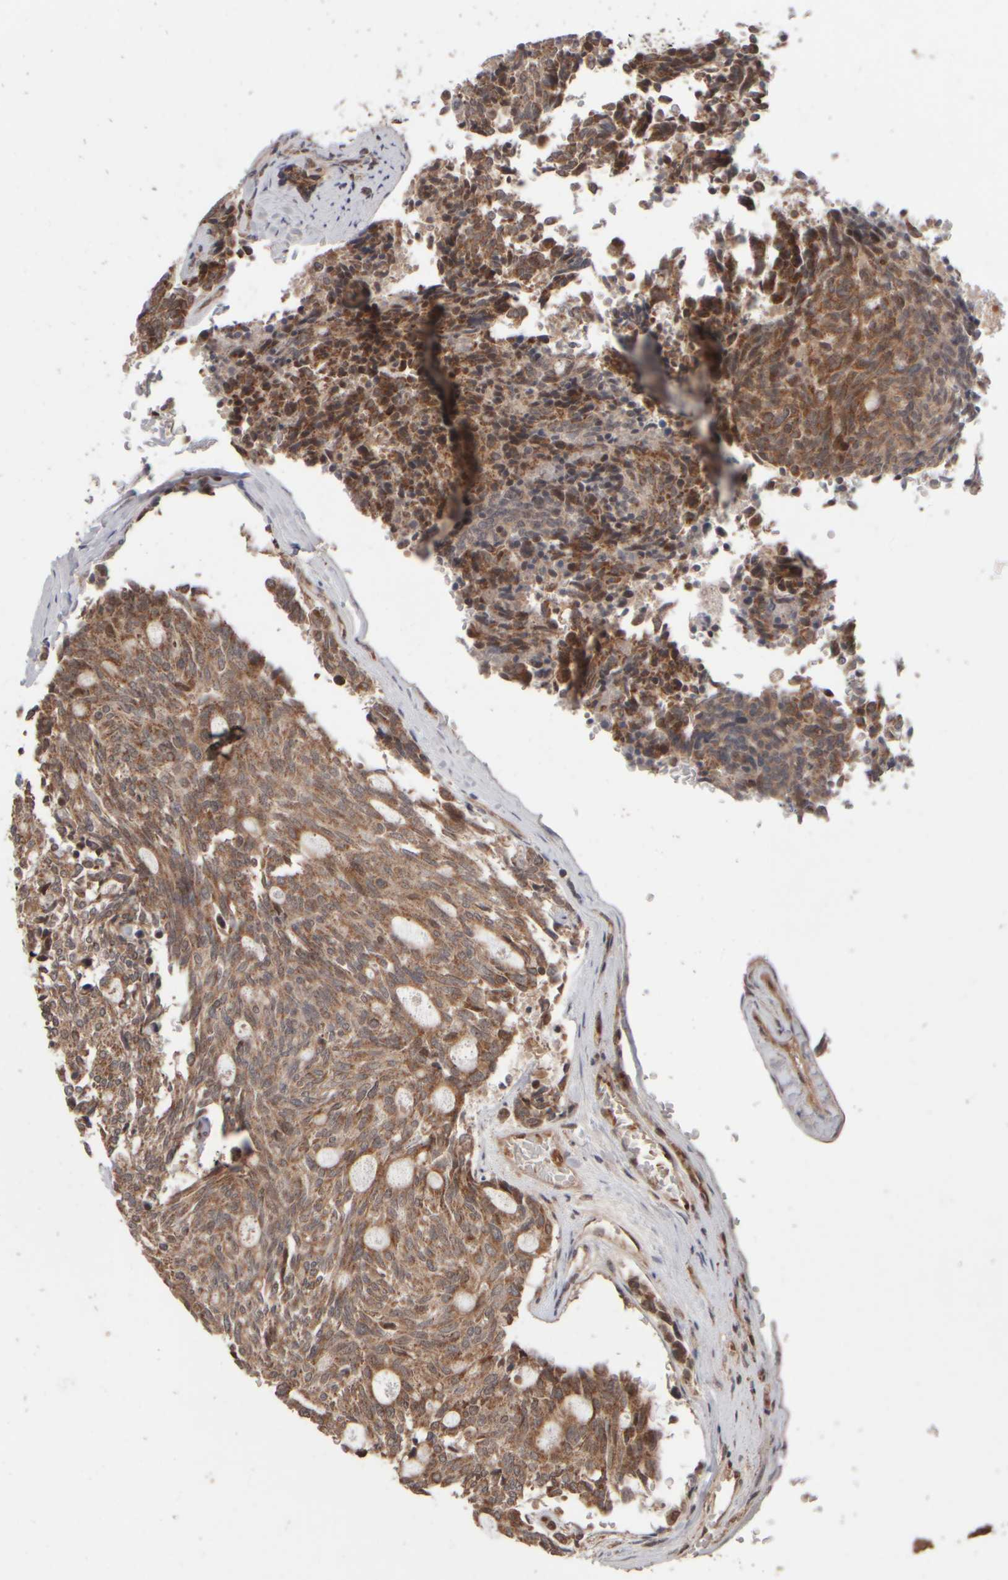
{"staining": {"intensity": "moderate", "quantity": ">75%", "location": "cytoplasmic/membranous"}, "tissue": "carcinoid", "cell_type": "Tumor cells", "image_type": "cancer", "snomed": [{"axis": "morphology", "description": "Carcinoid, malignant, NOS"}, {"axis": "topography", "description": "Pancreas"}], "caption": "Carcinoid stained with DAB (3,3'-diaminobenzidine) immunohistochemistry (IHC) shows medium levels of moderate cytoplasmic/membranous positivity in approximately >75% of tumor cells. The staining was performed using DAB (3,3'-diaminobenzidine) to visualize the protein expression in brown, while the nuclei were stained in blue with hematoxylin (Magnification: 20x).", "gene": "ABHD11", "patient": {"sex": "female", "age": 54}}